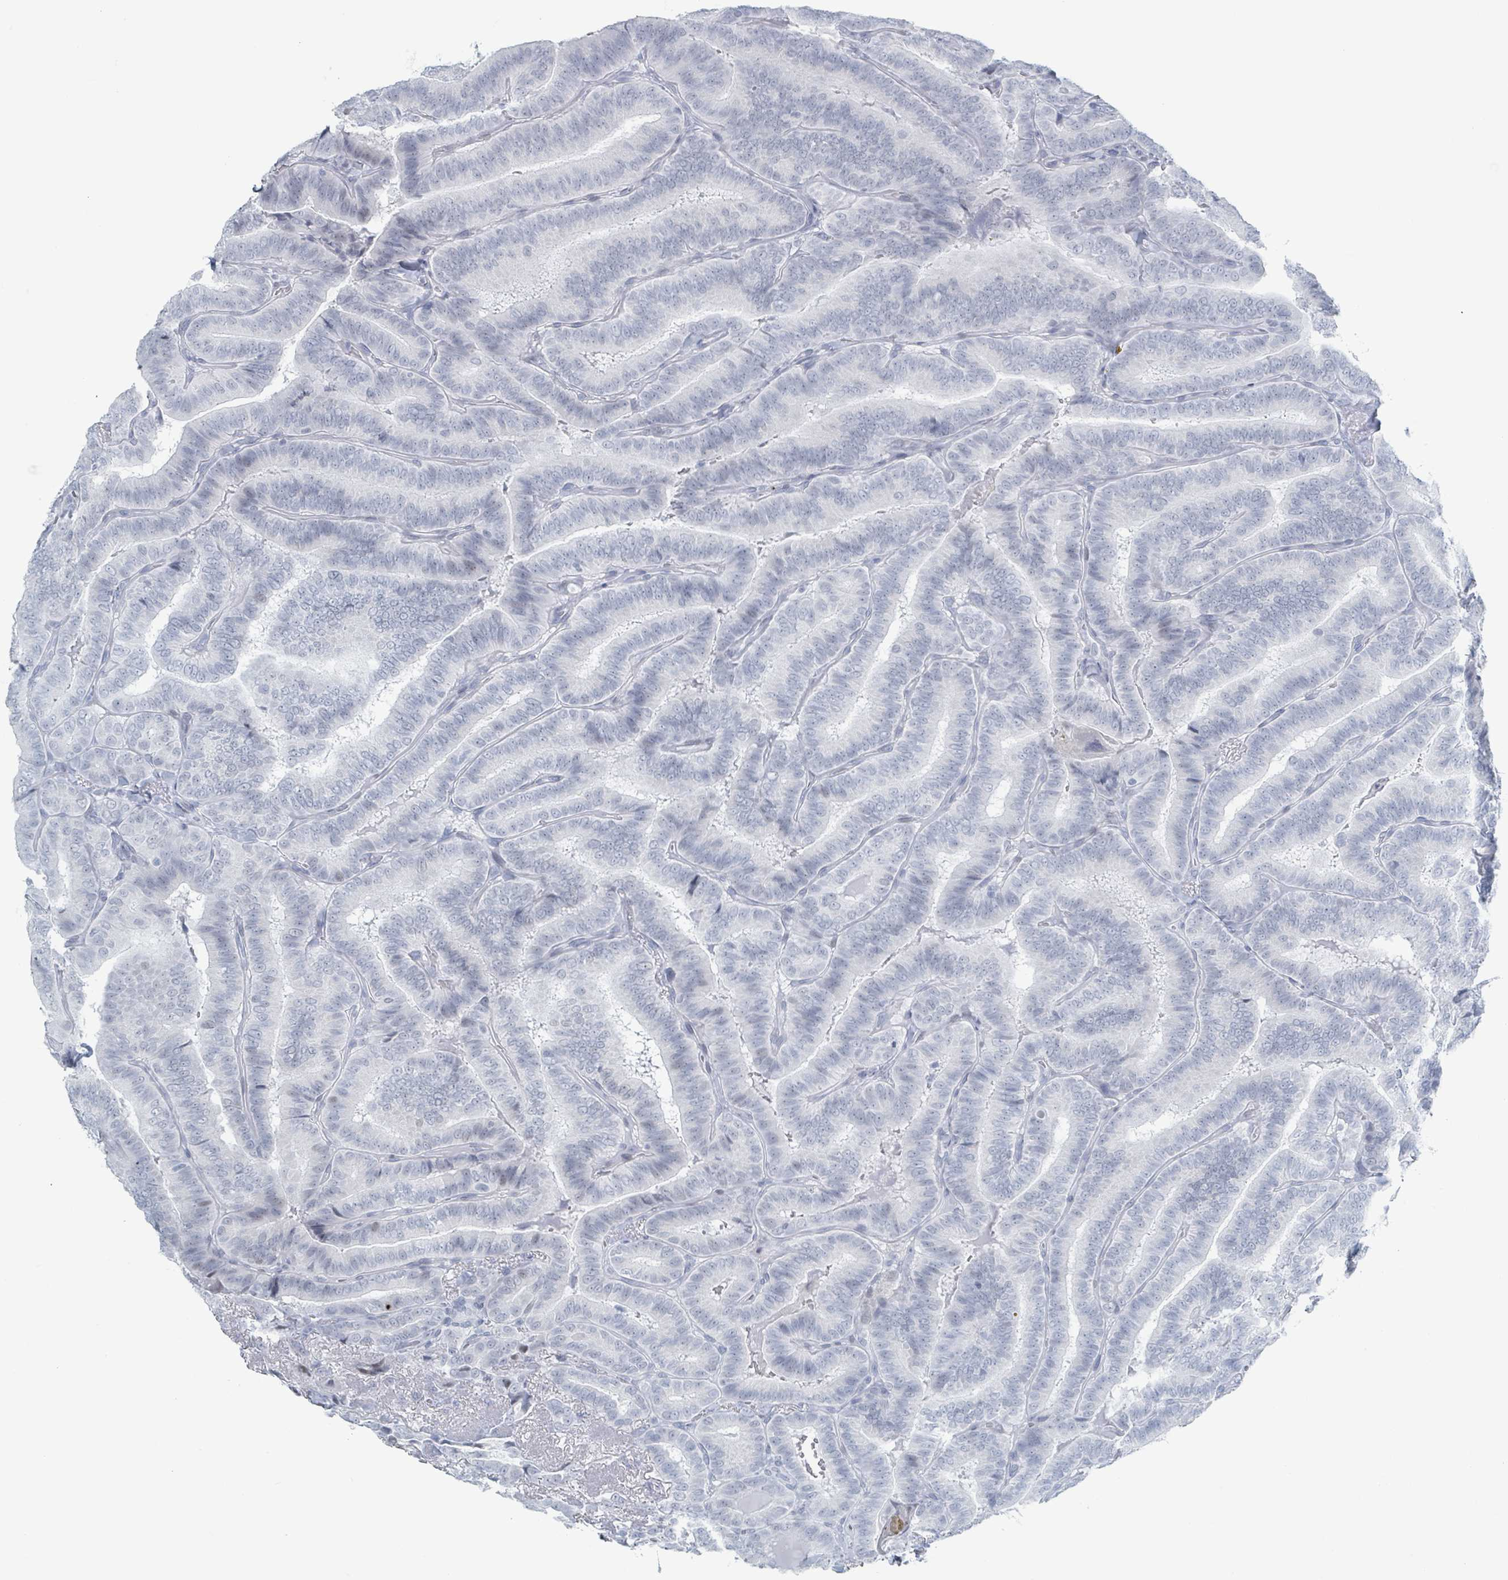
{"staining": {"intensity": "negative", "quantity": "none", "location": "none"}, "tissue": "thyroid cancer", "cell_type": "Tumor cells", "image_type": "cancer", "snomed": [{"axis": "morphology", "description": "Papillary adenocarcinoma, NOS"}, {"axis": "topography", "description": "Thyroid gland"}], "caption": "An IHC histopathology image of thyroid cancer (papillary adenocarcinoma) is shown. There is no staining in tumor cells of thyroid cancer (papillary adenocarcinoma).", "gene": "GPR15LG", "patient": {"sex": "male", "age": 61}}